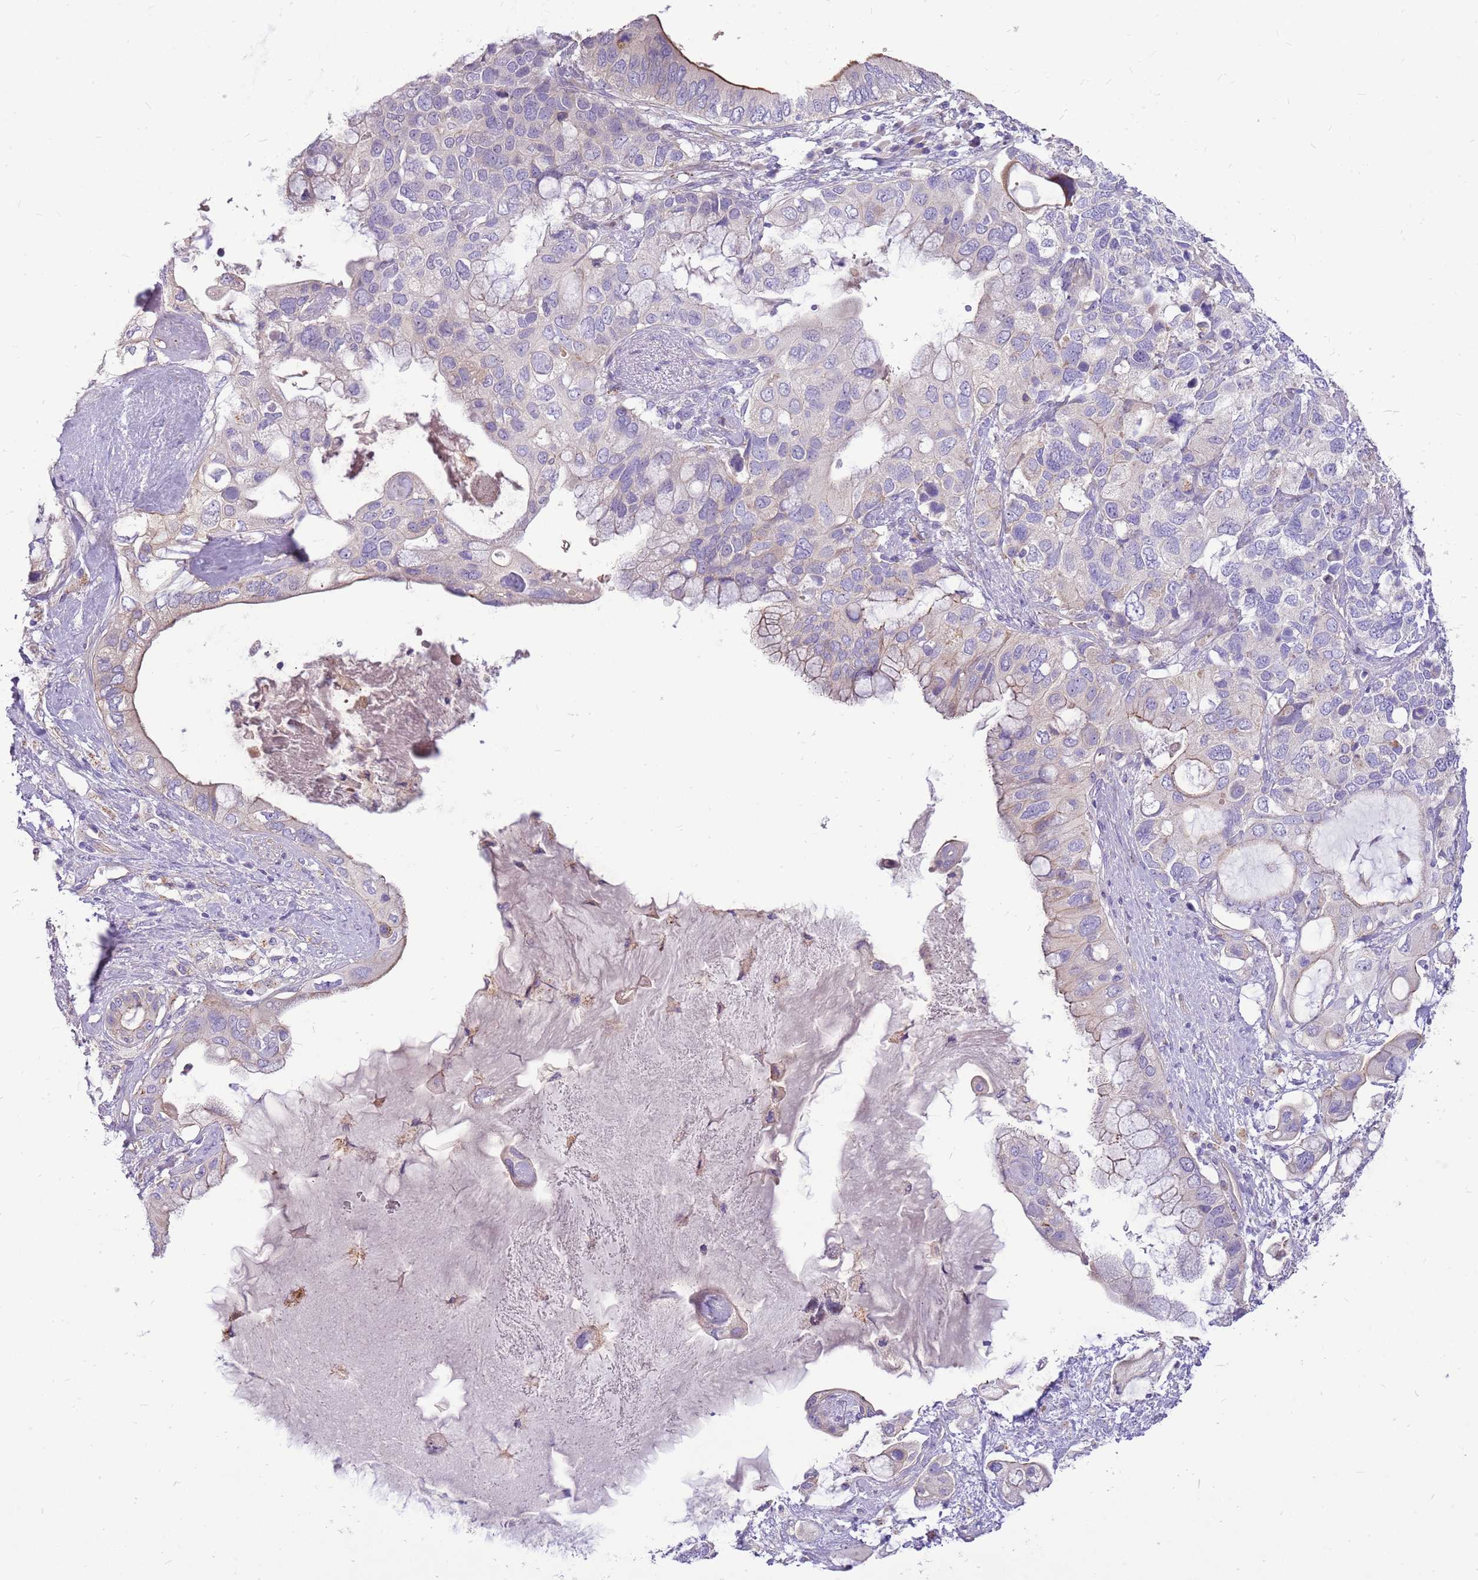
{"staining": {"intensity": "moderate", "quantity": "<25%", "location": "cytoplasmic/membranous"}, "tissue": "pancreatic cancer", "cell_type": "Tumor cells", "image_type": "cancer", "snomed": [{"axis": "morphology", "description": "Adenocarcinoma, NOS"}, {"axis": "topography", "description": "Pancreas"}], "caption": "IHC (DAB (3,3'-diaminobenzidine)) staining of human adenocarcinoma (pancreatic) exhibits moderate cytoplasmic/membranous protein staining in about <25% of tumor cells.", "gene": "NTN4", "patient": {"sex": "female", "age": 56}}